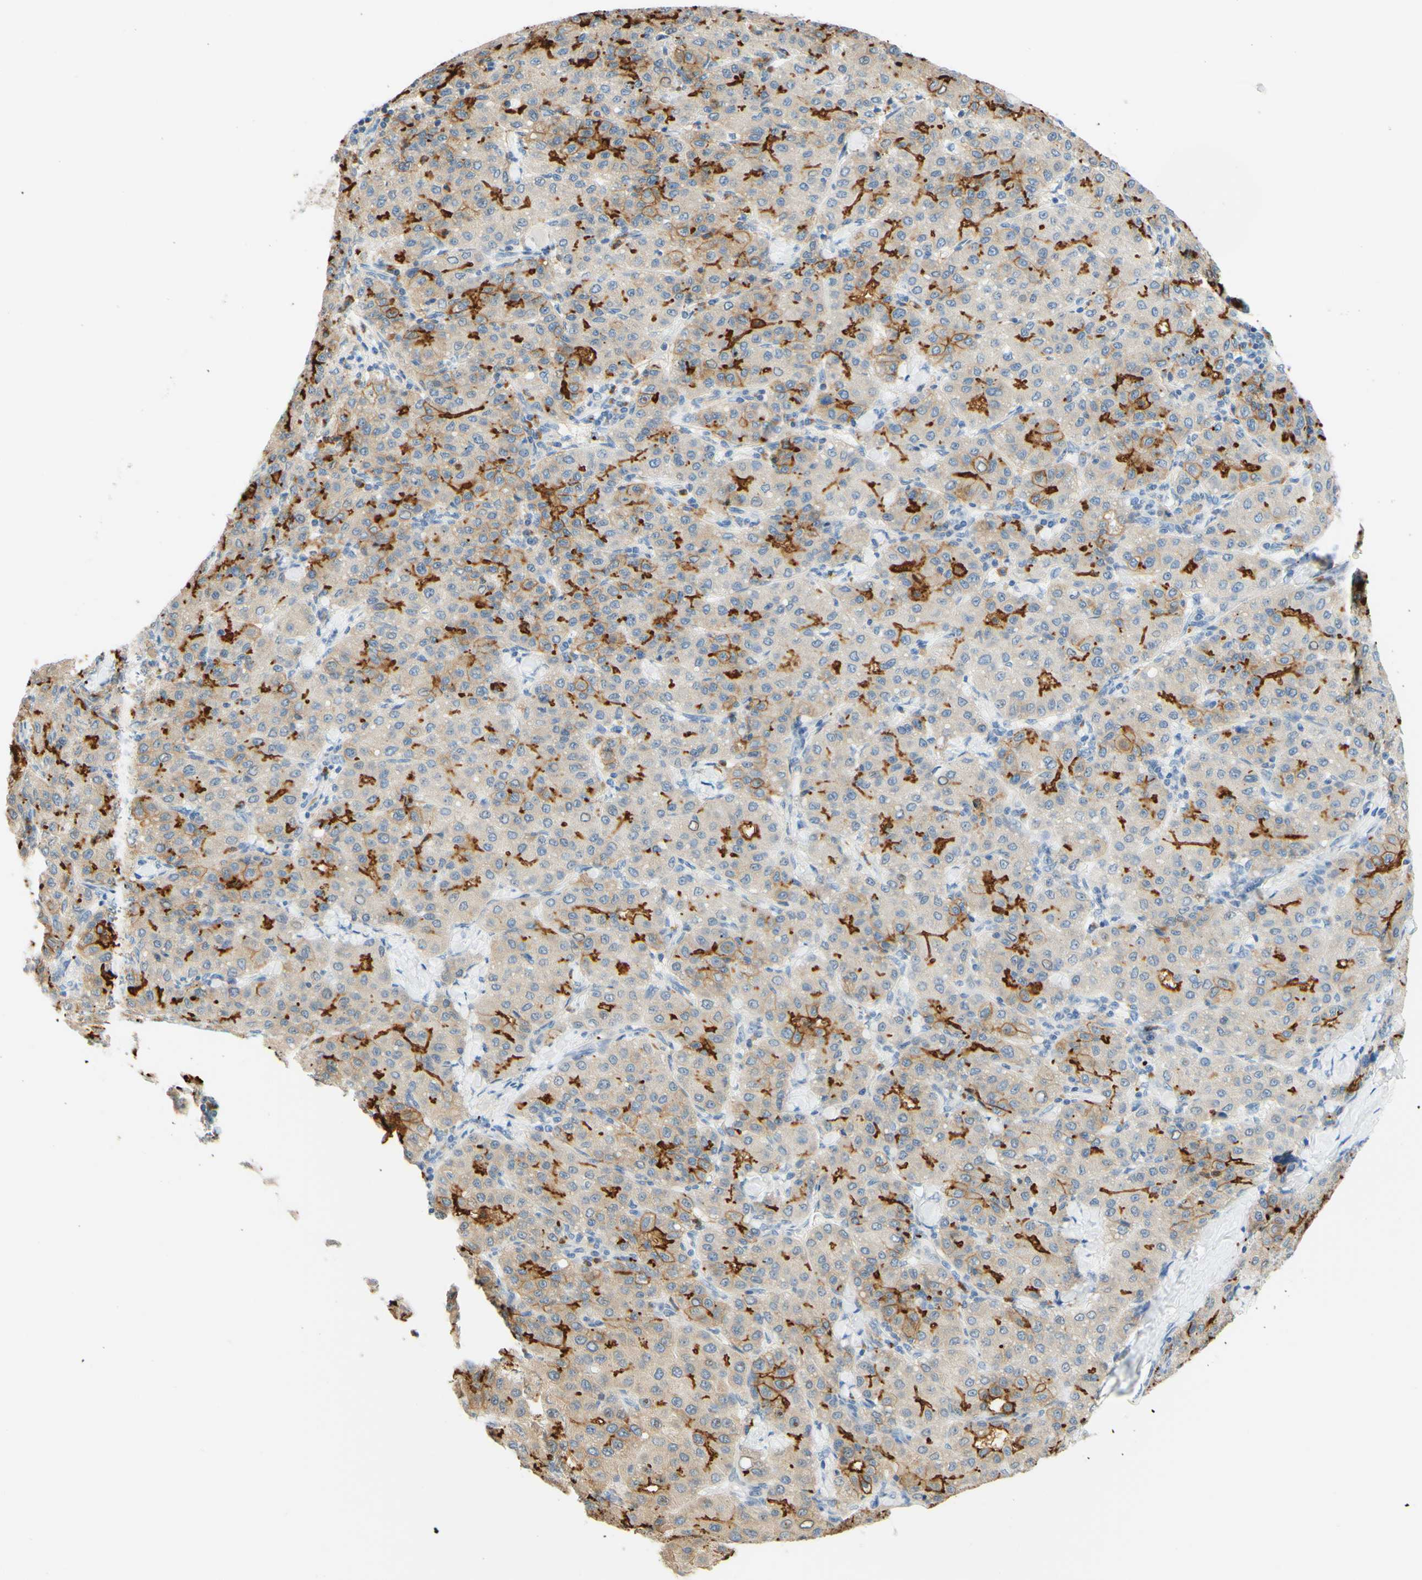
{"staining": {"intensity": "moderate", "quantity": "<25%", "location": "cytoplasmic/membranous"}, "tissue": "liver cancer", "cell_type": "Tumor cells", "image_type": "cancer", "snomed": [{"axis": "morphology", "description": "Carcinoma, Hepatocellular, NOS"}, {"axis": "topography", "description": "Liver"}], "caption": "A high-resolution photomicrograph shows immunohistochemistry (IHC) staining of hepatocellular carcinoma (liver), which displays moderate cytoplasmic/membranous expression in about <25% of tumor cells.", "gene": "TREM2", "patient": {"sex": "male", "age": 65}}